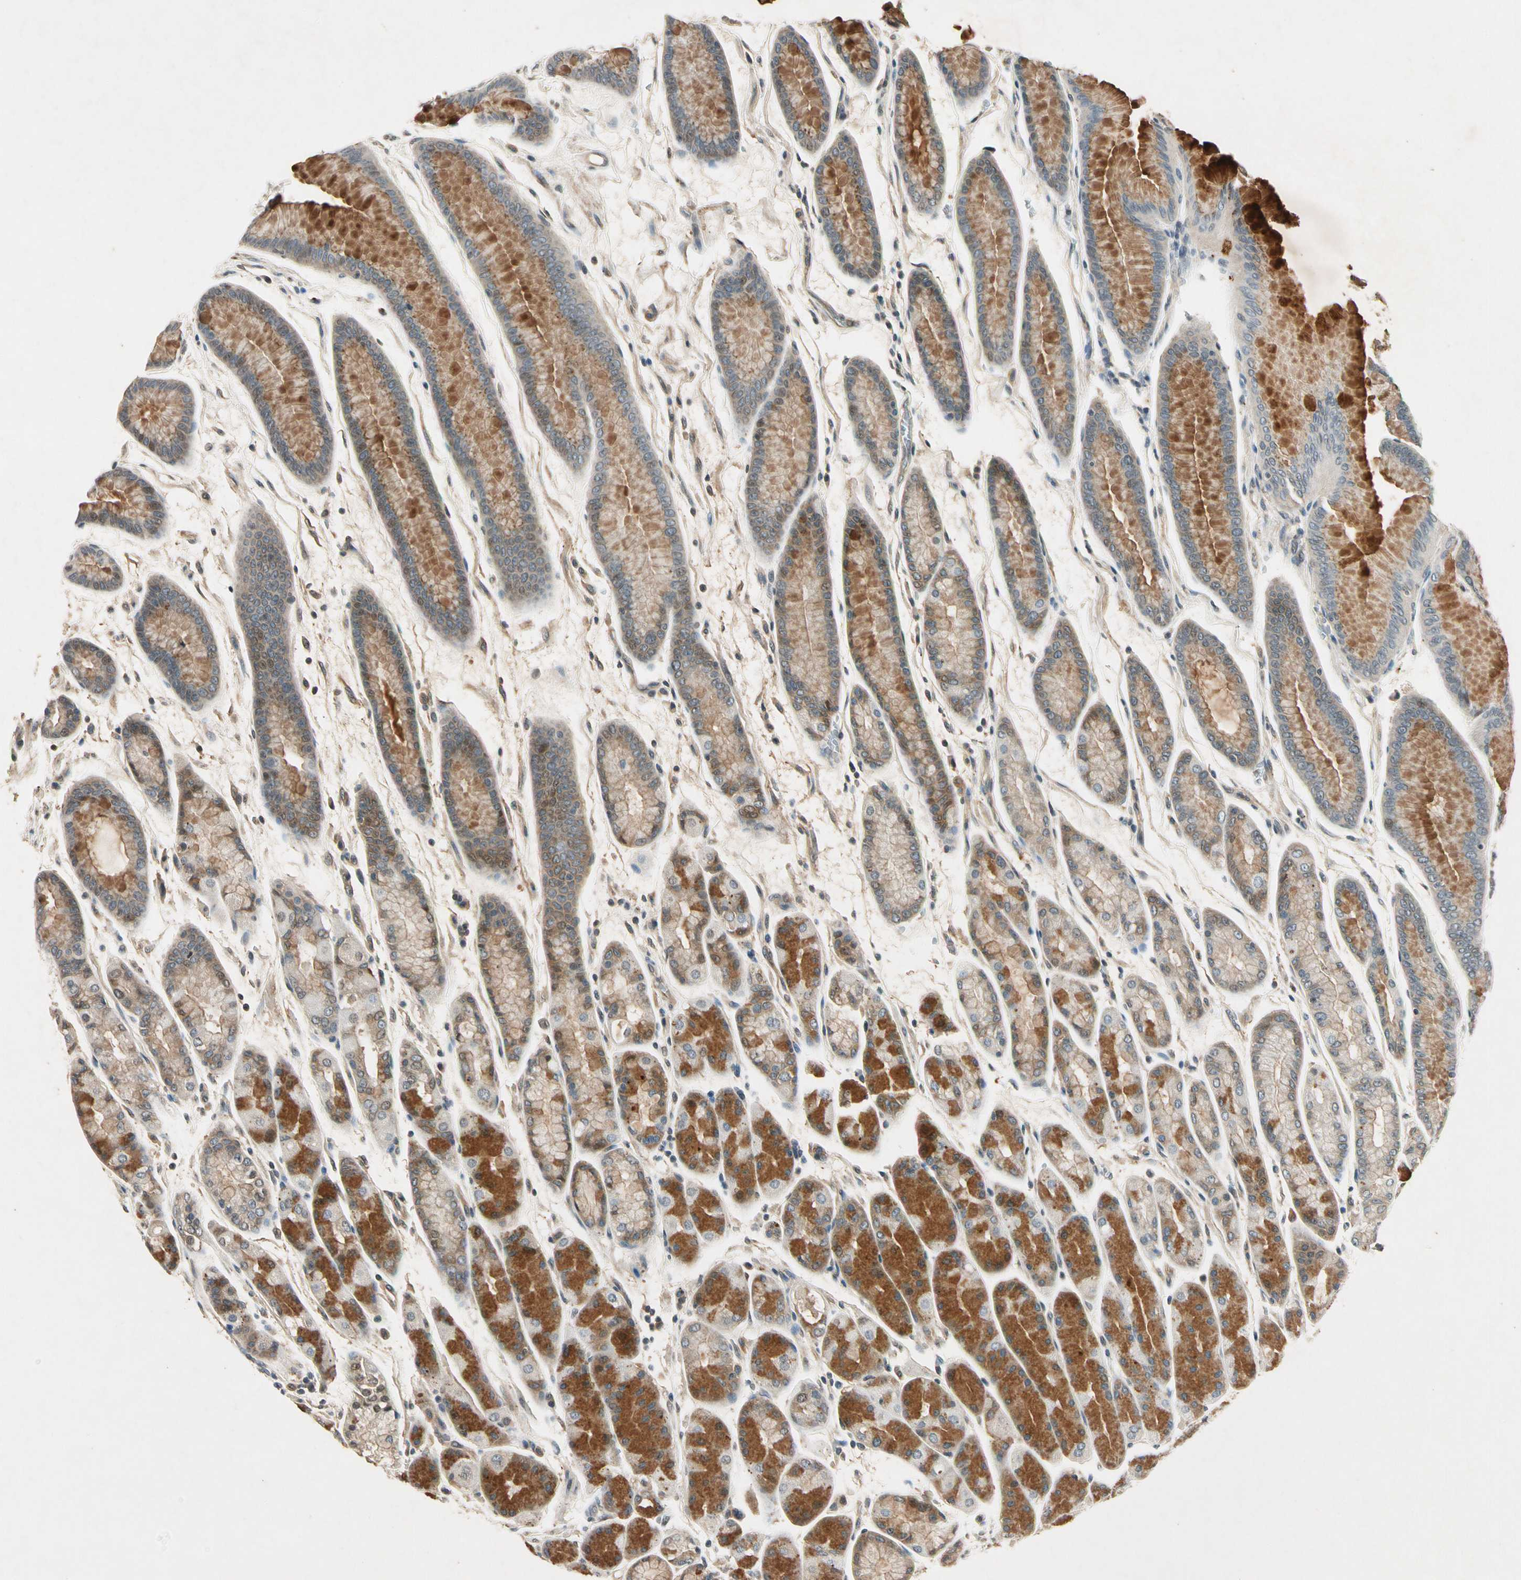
{"staining": {"intensity": "strong", "quantity": "25%-75%", "location": "cytoplasmic/membranous"}, "tissue": "stomach", "cell_type": "Glandular cells", "image_type": "normal", "snomed": [{"axis": "morphology", "description": "Normal tissue, NOS"}, {"axis": "topography", "description": "Stomach, upper"}], "caption": "The immunohistochemical stain highlights strong cytoplasmic/membranous positivity in glandular cells of unremarkable stomach. The protein is stained brown, and the nuclei are stained in blue (DAB IHC with brightfield microscopy, high magnification).", "gene": "ROCK2", "patient": {"sex": "male", "age": 72}}